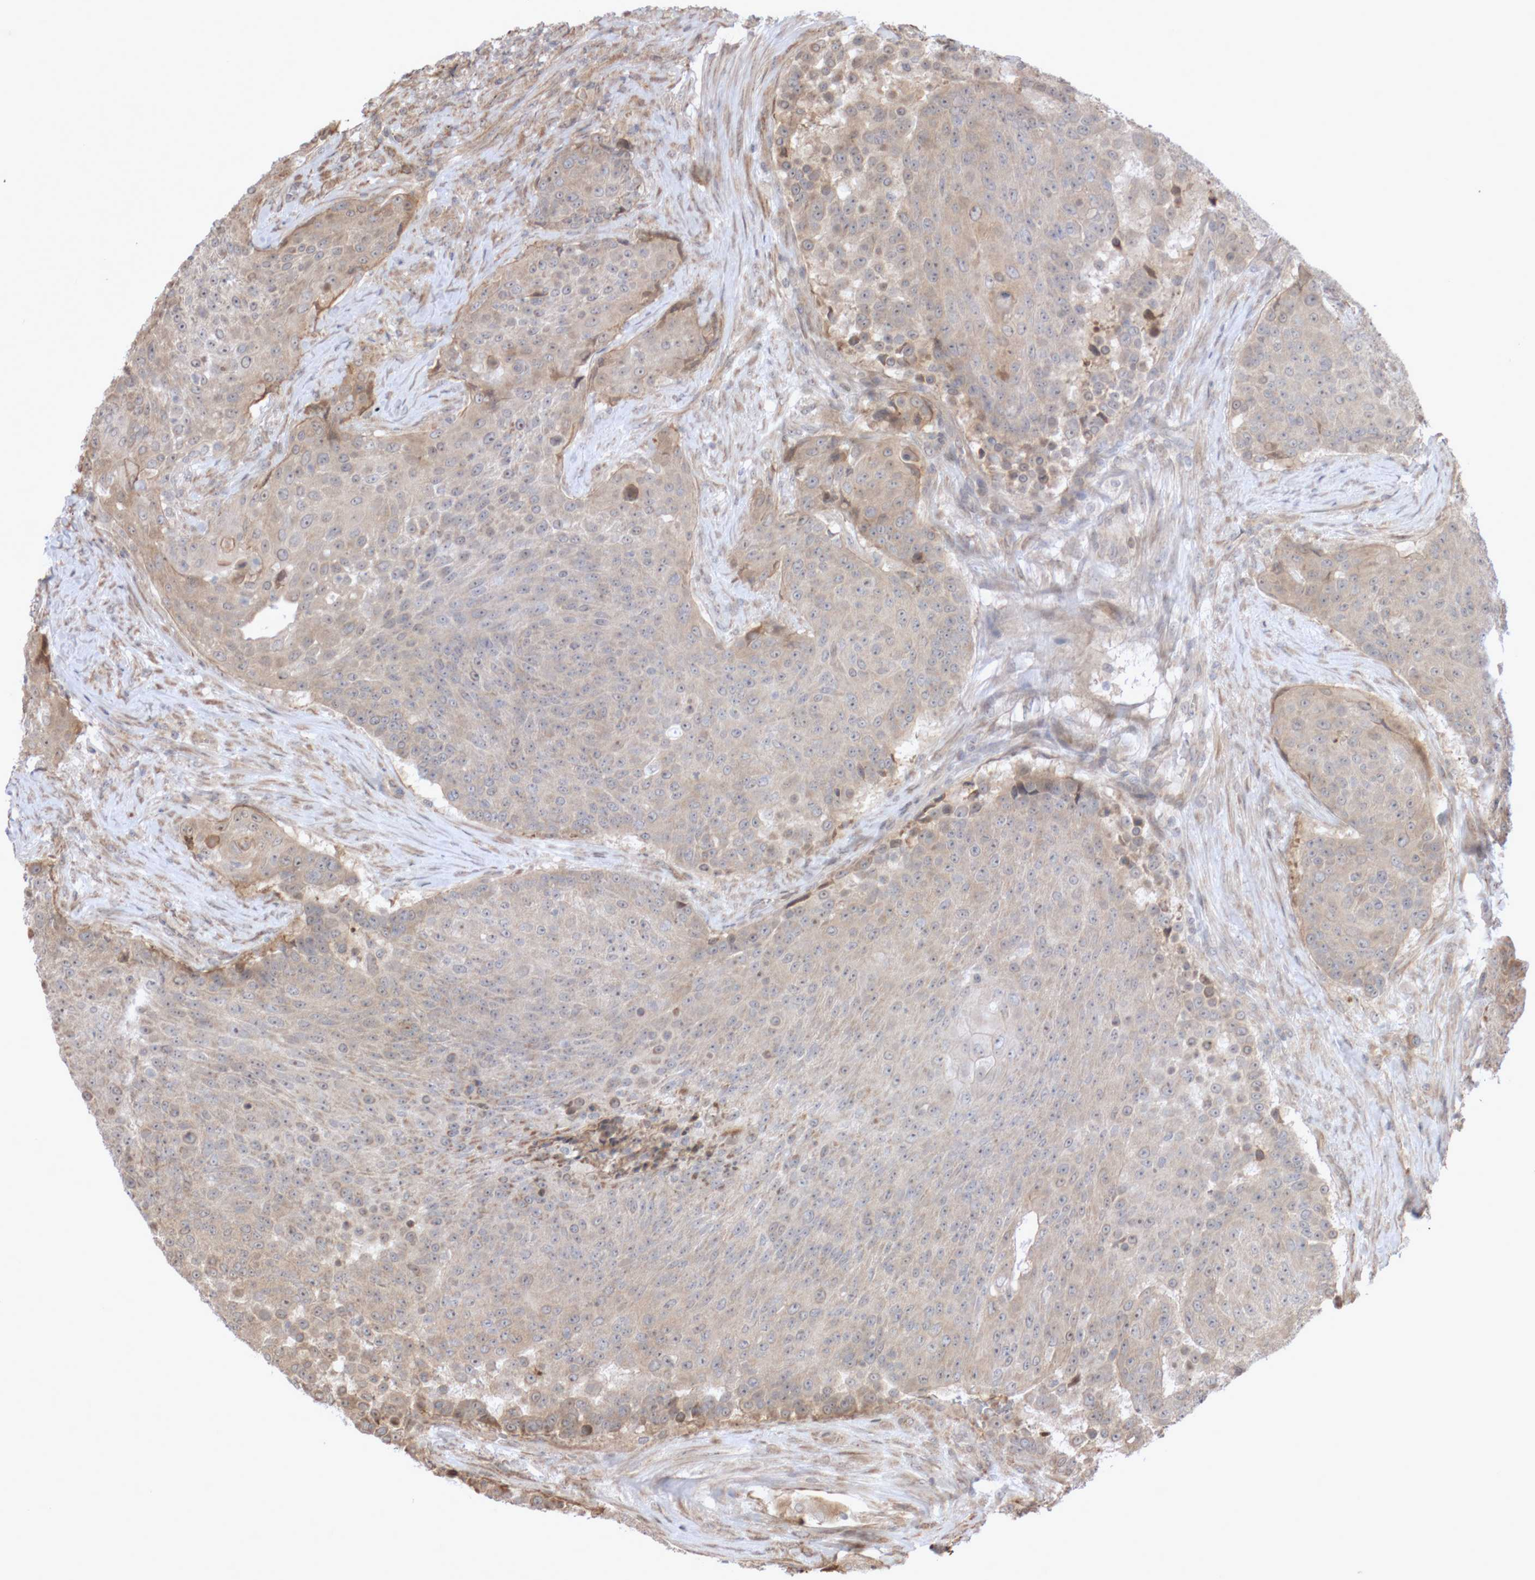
{"staining": {"intensity": "weak", "quantity": "<25%", "location": "nuclear"}, "tissue": "urothelial cancer", "cell_type": "Tumor cells", "image_type": "cancer", "snomed": [{"axis": "morphology", "description": "Urothelial carcinoma, High grade"}, {"axis": "topography", "description": "Urinary bladder"}], "caption": "Immunohistochemical staining of human urothelial cancer exhibits no significant staining in tumor cells.", "gene": "DPH7", "patient": {"sex": "female", "age": 63}}